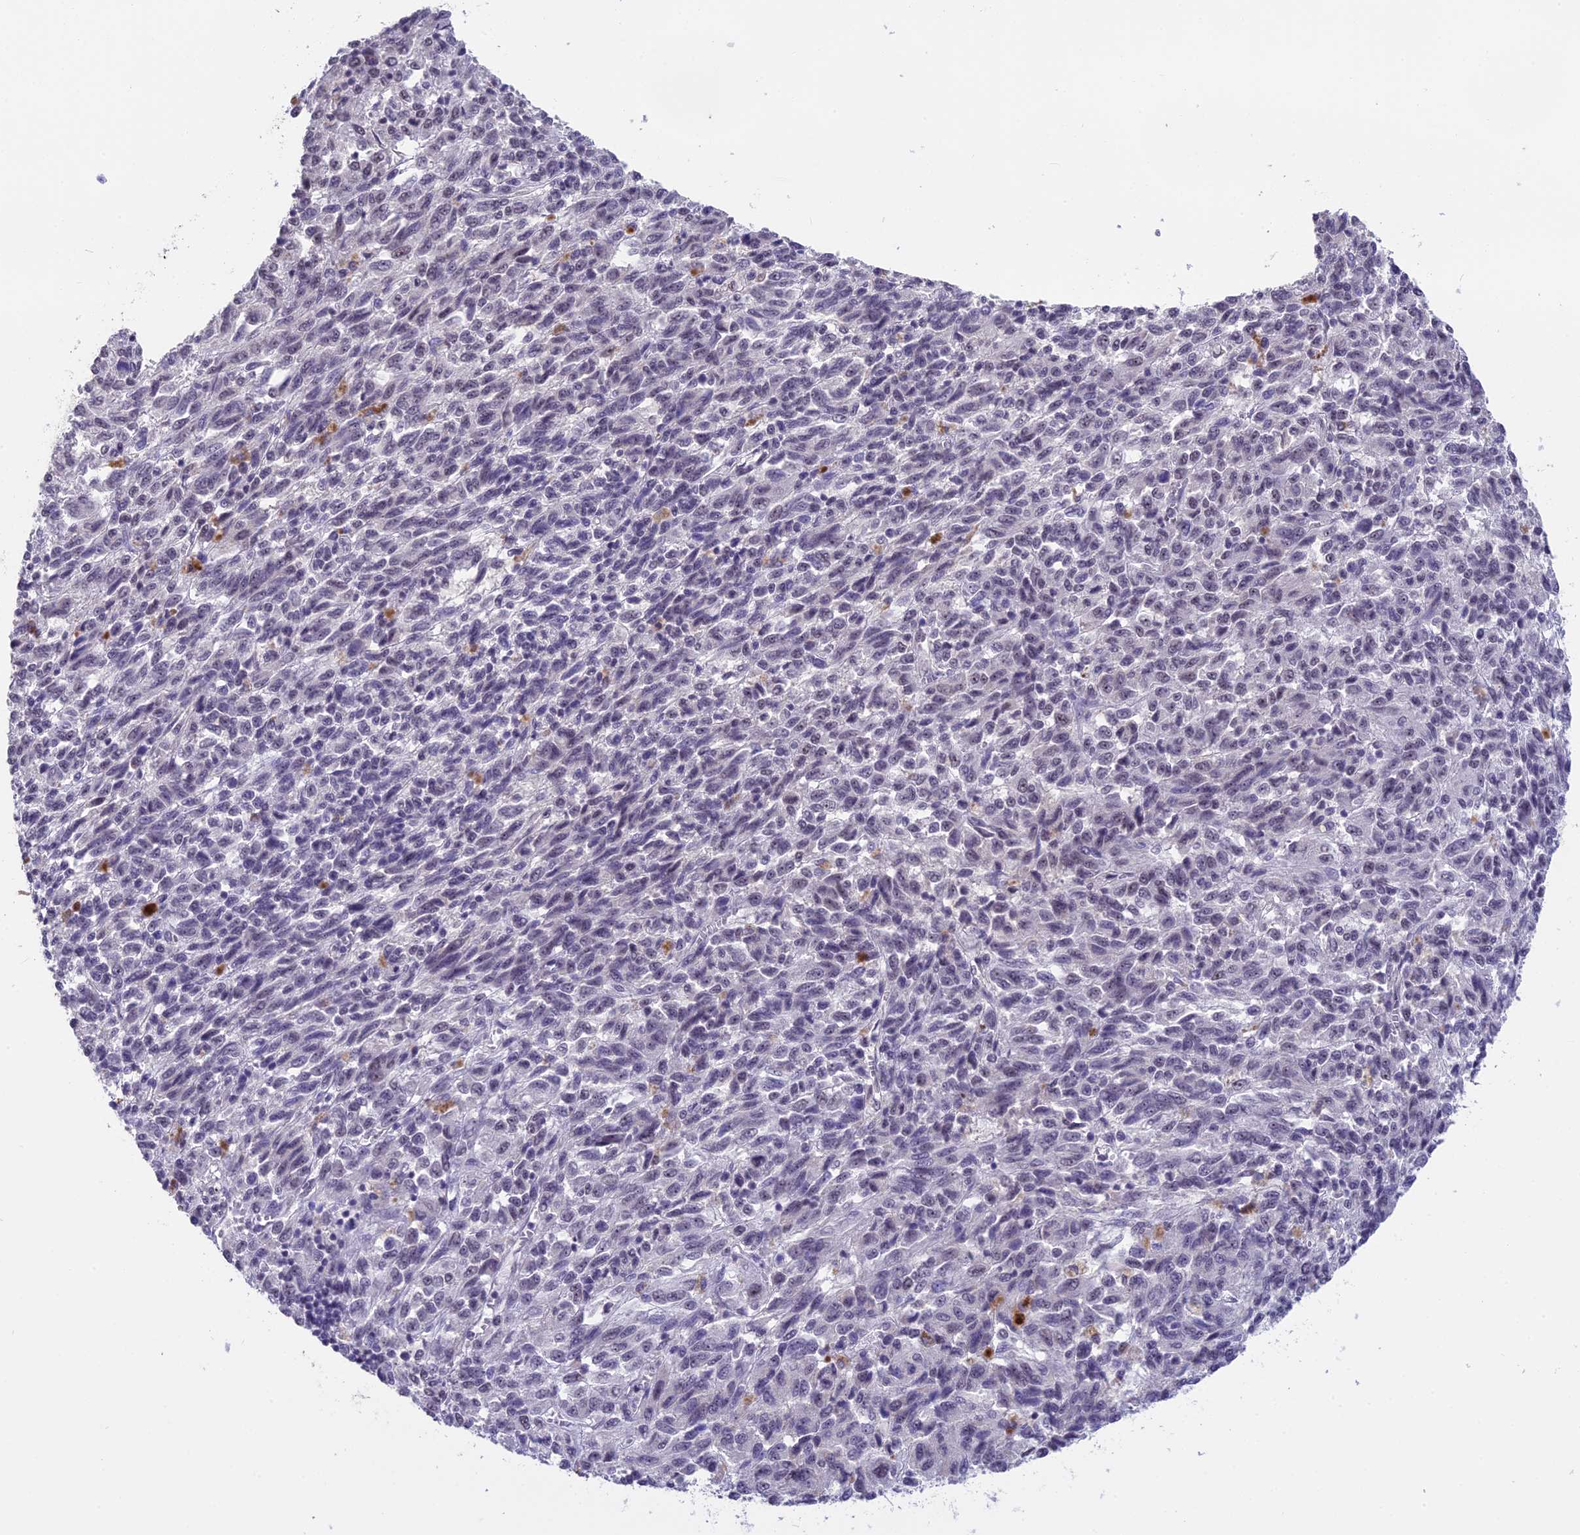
{"staining": {"intensity": "negative", "quantity": "none", "location": "none"}, "tissue": "melanoma", "cell_type": "Tumor cells", "image_type": "cancer", "snomed": [{"axis": "morphology", "description": "Malignant melanoma, Metastatic site"}, {"axis": "topography", "description": "Lung"}], "caption": "A photomicrograph of human melanoma is negative for staining in tumor cells.", "gene": "SETD2", "patient": {"sex": "male", "age": 64}}